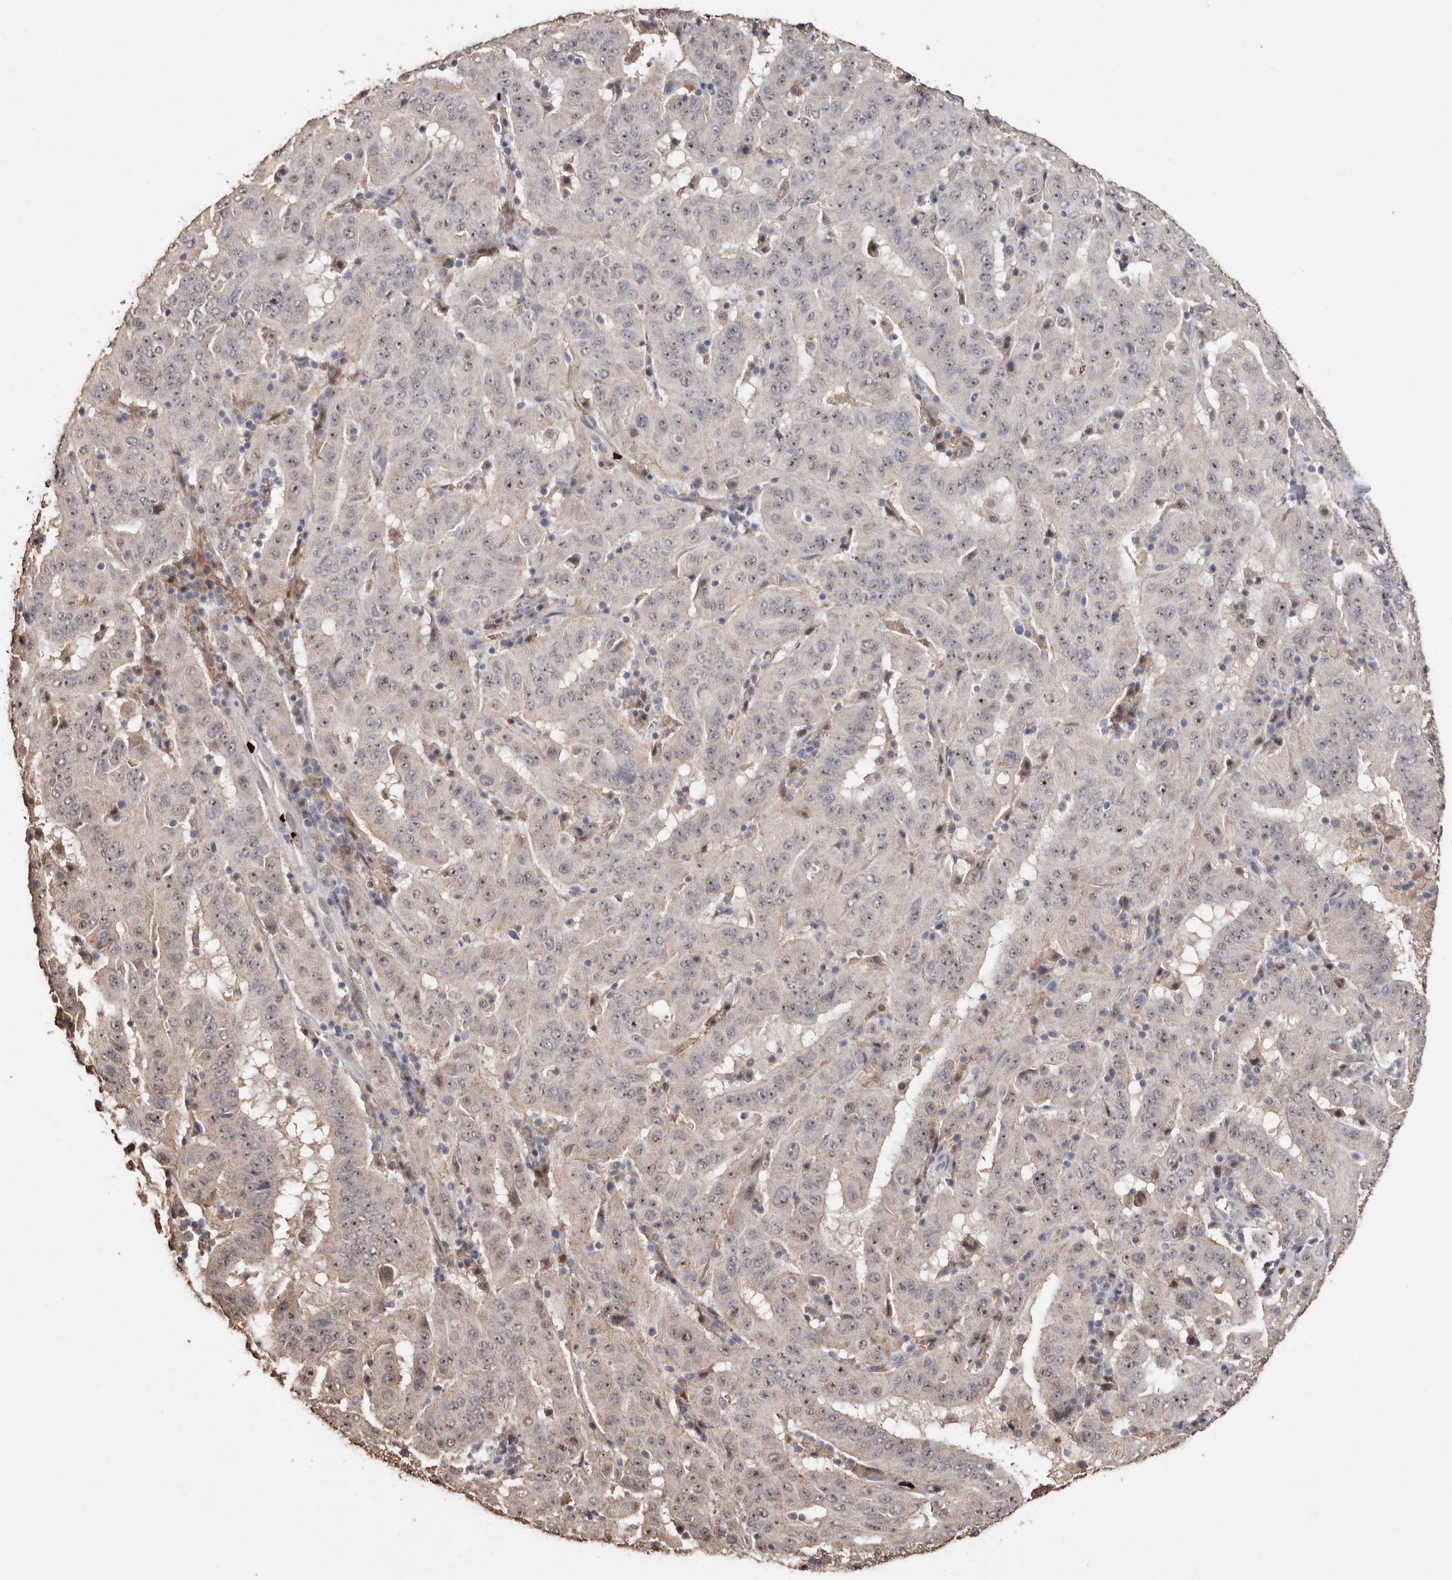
{"staining": {"intensity": "weak", "quantity": "<25%", "location": "cytoplasmic/membranous,nuclear"}, "tissue": "pancreatic cancer", "cell_type": "Tumor cells", "image_type": "cancer", "snomed": [{"axis": "morphology", "description": "Adenocarcinoma, NOS"}, {"axis": "topography", "description": "Pancreas"}], "caption": "A histopathology image of human adenocarcinoma (pancreatic) is negative for staining in tumor cells.", "gene": "GRAMD2A", "patient": {"sex": "male", "age": 63}}